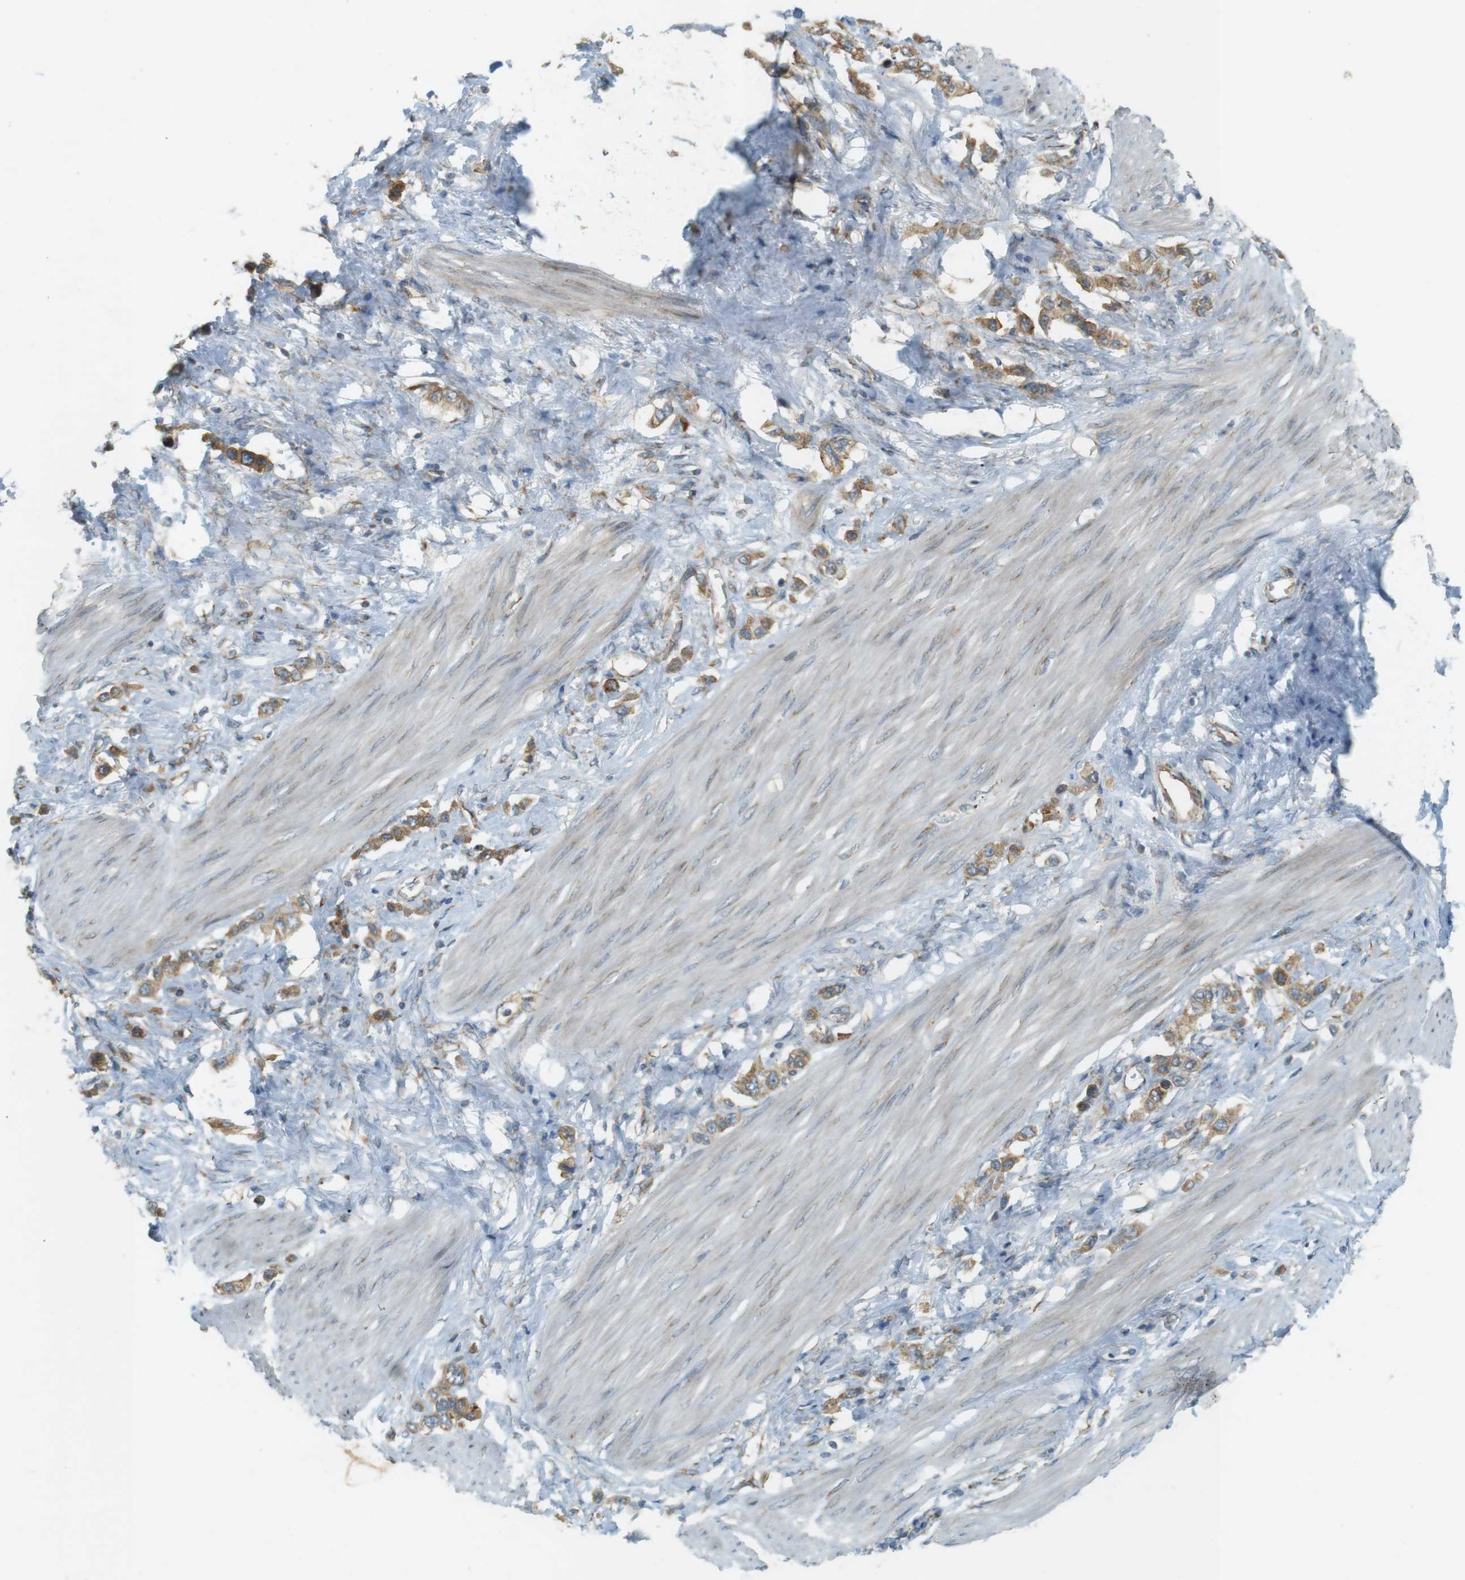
{"staining": {"intensity": "moderate", "quantity": ">75%", "location": "cytoplasmic/membranous"}, "tissue": "stomach cancer", "cell_type": "Tumor cells", "image_type": "cancer", "snomed": [{"axis": "morphology", "description": "Normal tissue, NOS"}, {"axis": "morphology", "description": "Adenocarcinoma, NOS"}, {"axis": "morphology", "description": "Adenocarcinoma, High grade"}, {"axis": "topography", "description": "Stomach, upper"}, {"axis": "topography", "description": "Stomach"}], "caption": "An image of human stomach high-grade adenocarcinoma stained for a protein demonstrates moderate cytoplasmic/membranous brown staining in tumor cells.", "gene": "SLC41A1", "patient": {"sex": "female", "age": 65}}